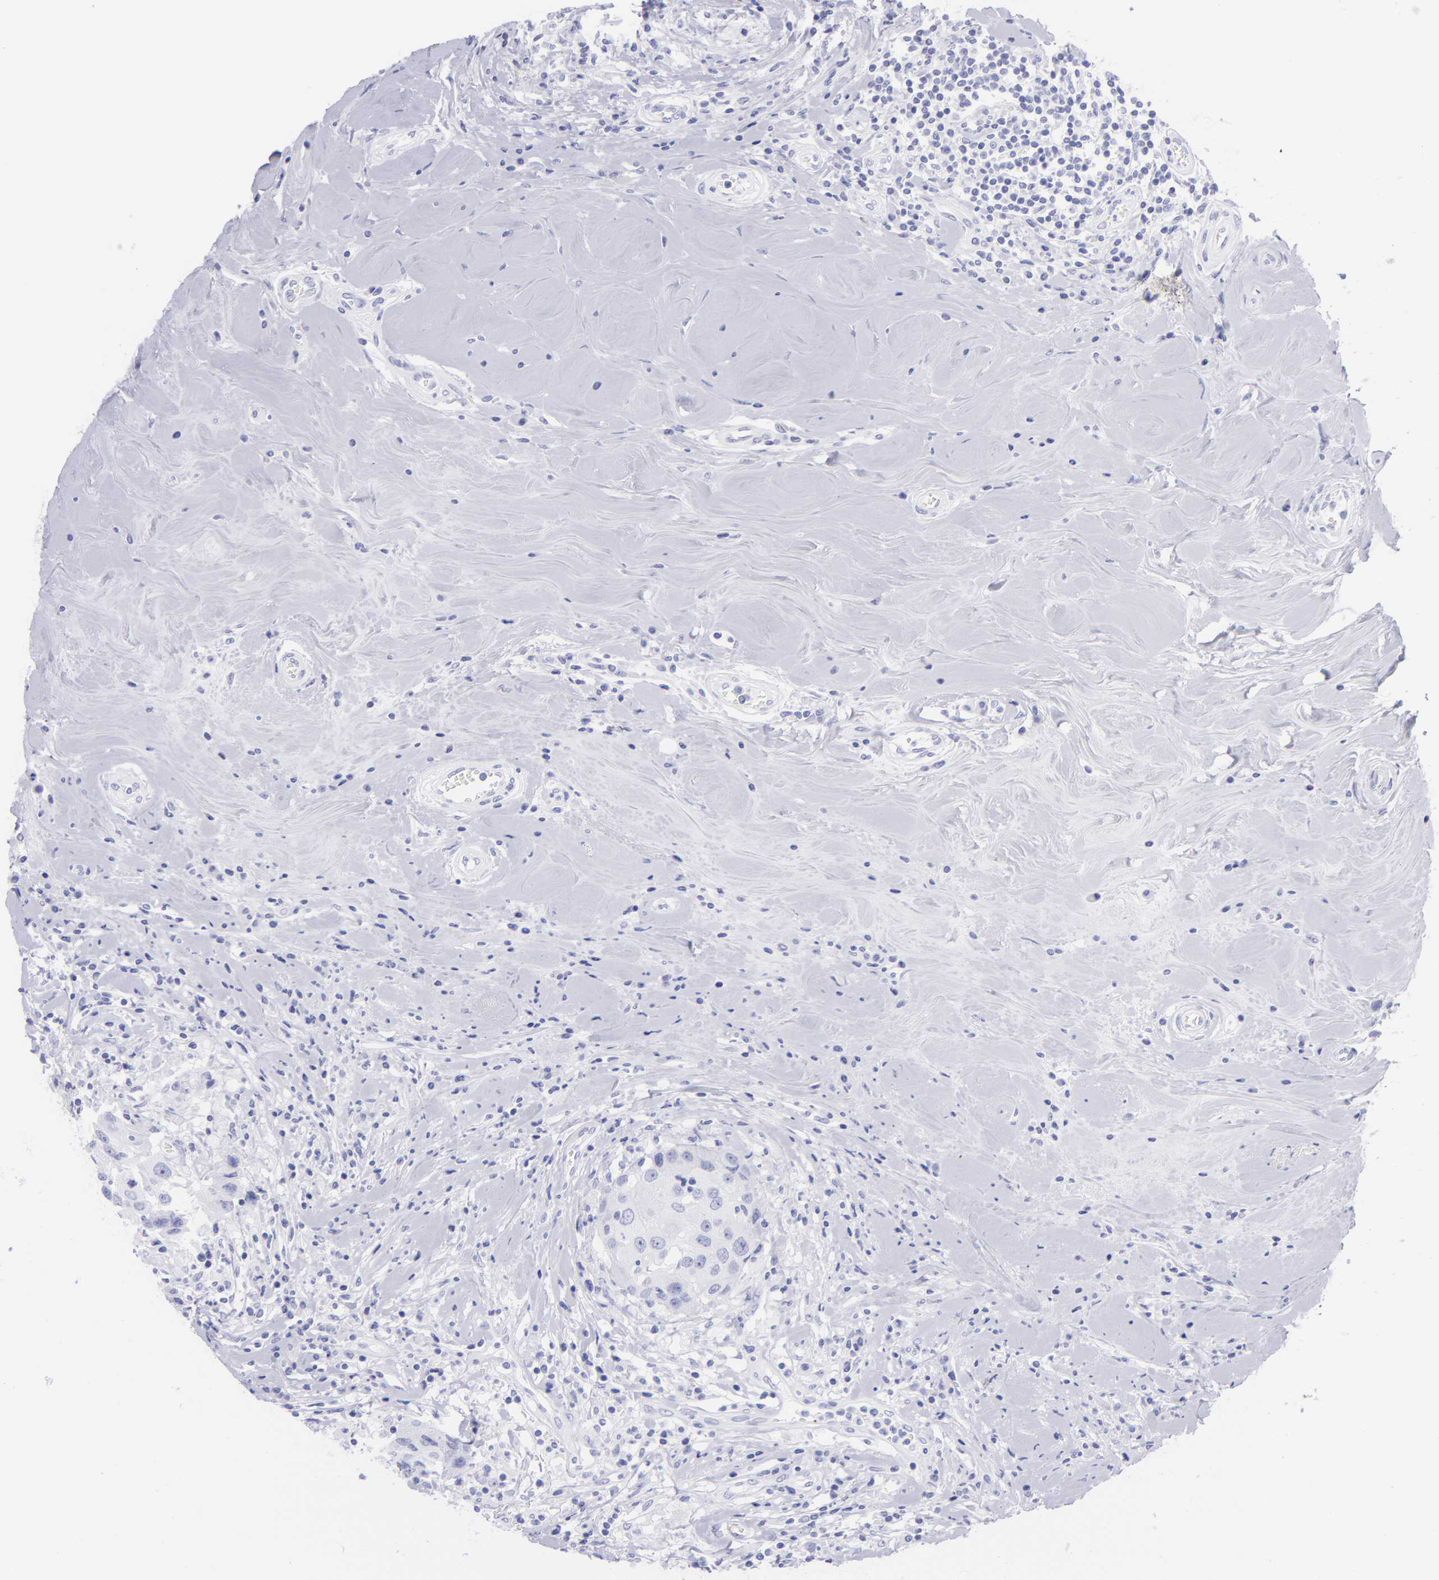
{"staining": {"intensity": "negative", "quantity": "none", "location": "none"}, "tissue": "breast cancer", "cell_type": "Tumor cells", "image_type": "cancer", "snomed": [{"axis": "morphology", "description": "Duct carcinoma"}, {"axis": "topography", "description": "Breast"}], "caption": "Image shows no protein positivity in tumor cells of breast cancer (invasive ductal carcinoma) tissue.", "gene": "SLC1A3", "patient": {"sex": "female", "age": 27}}